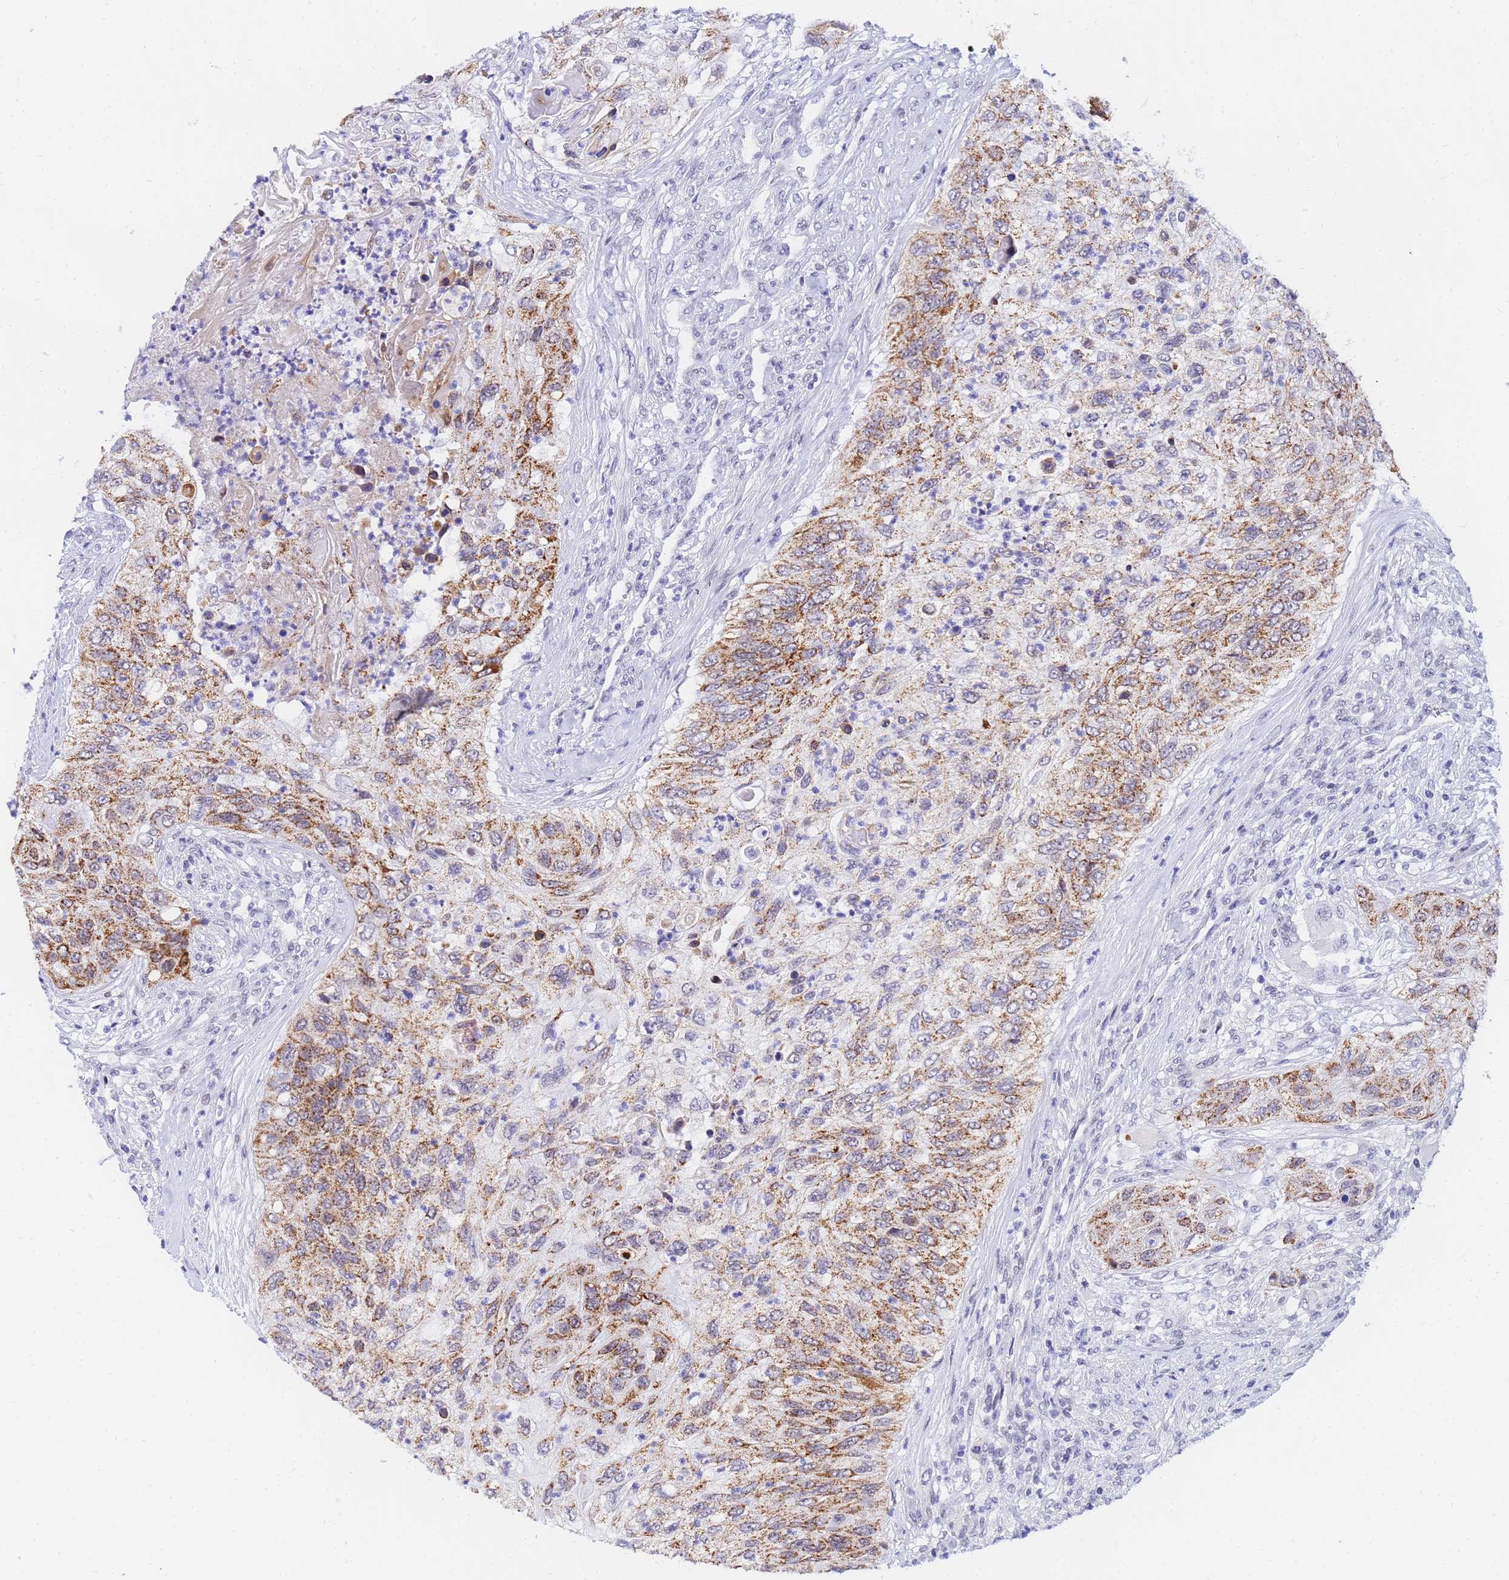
{"staining": {"intensity": "moderate", "quantity": ">75%", "location": "cytoplasmic/membranous"}, "tissue": "urothelial cancer", "cell_type": "Tumor cells", "image_type": "cancer", "snomed": [{"axis": "morphology", "description": "Urothelial carcinoma, High grade"}, {"axis": "topography", "description": "Urinary bladder"}], "caption": "Urothelial carcinoma (high-grade) was stained to show a protein in brown. There is medium levels of moderate cytoplasmic/membranous expression in about >75% of tumor cells. The staining was performed using DAB (3,3'-diaminobenzidine), with brown indicating positive protein expression. Nuclei are stained blue with hematoxylin.", "gene": "CKMT1A", "patient": {"sex": "female", "age": 60}}